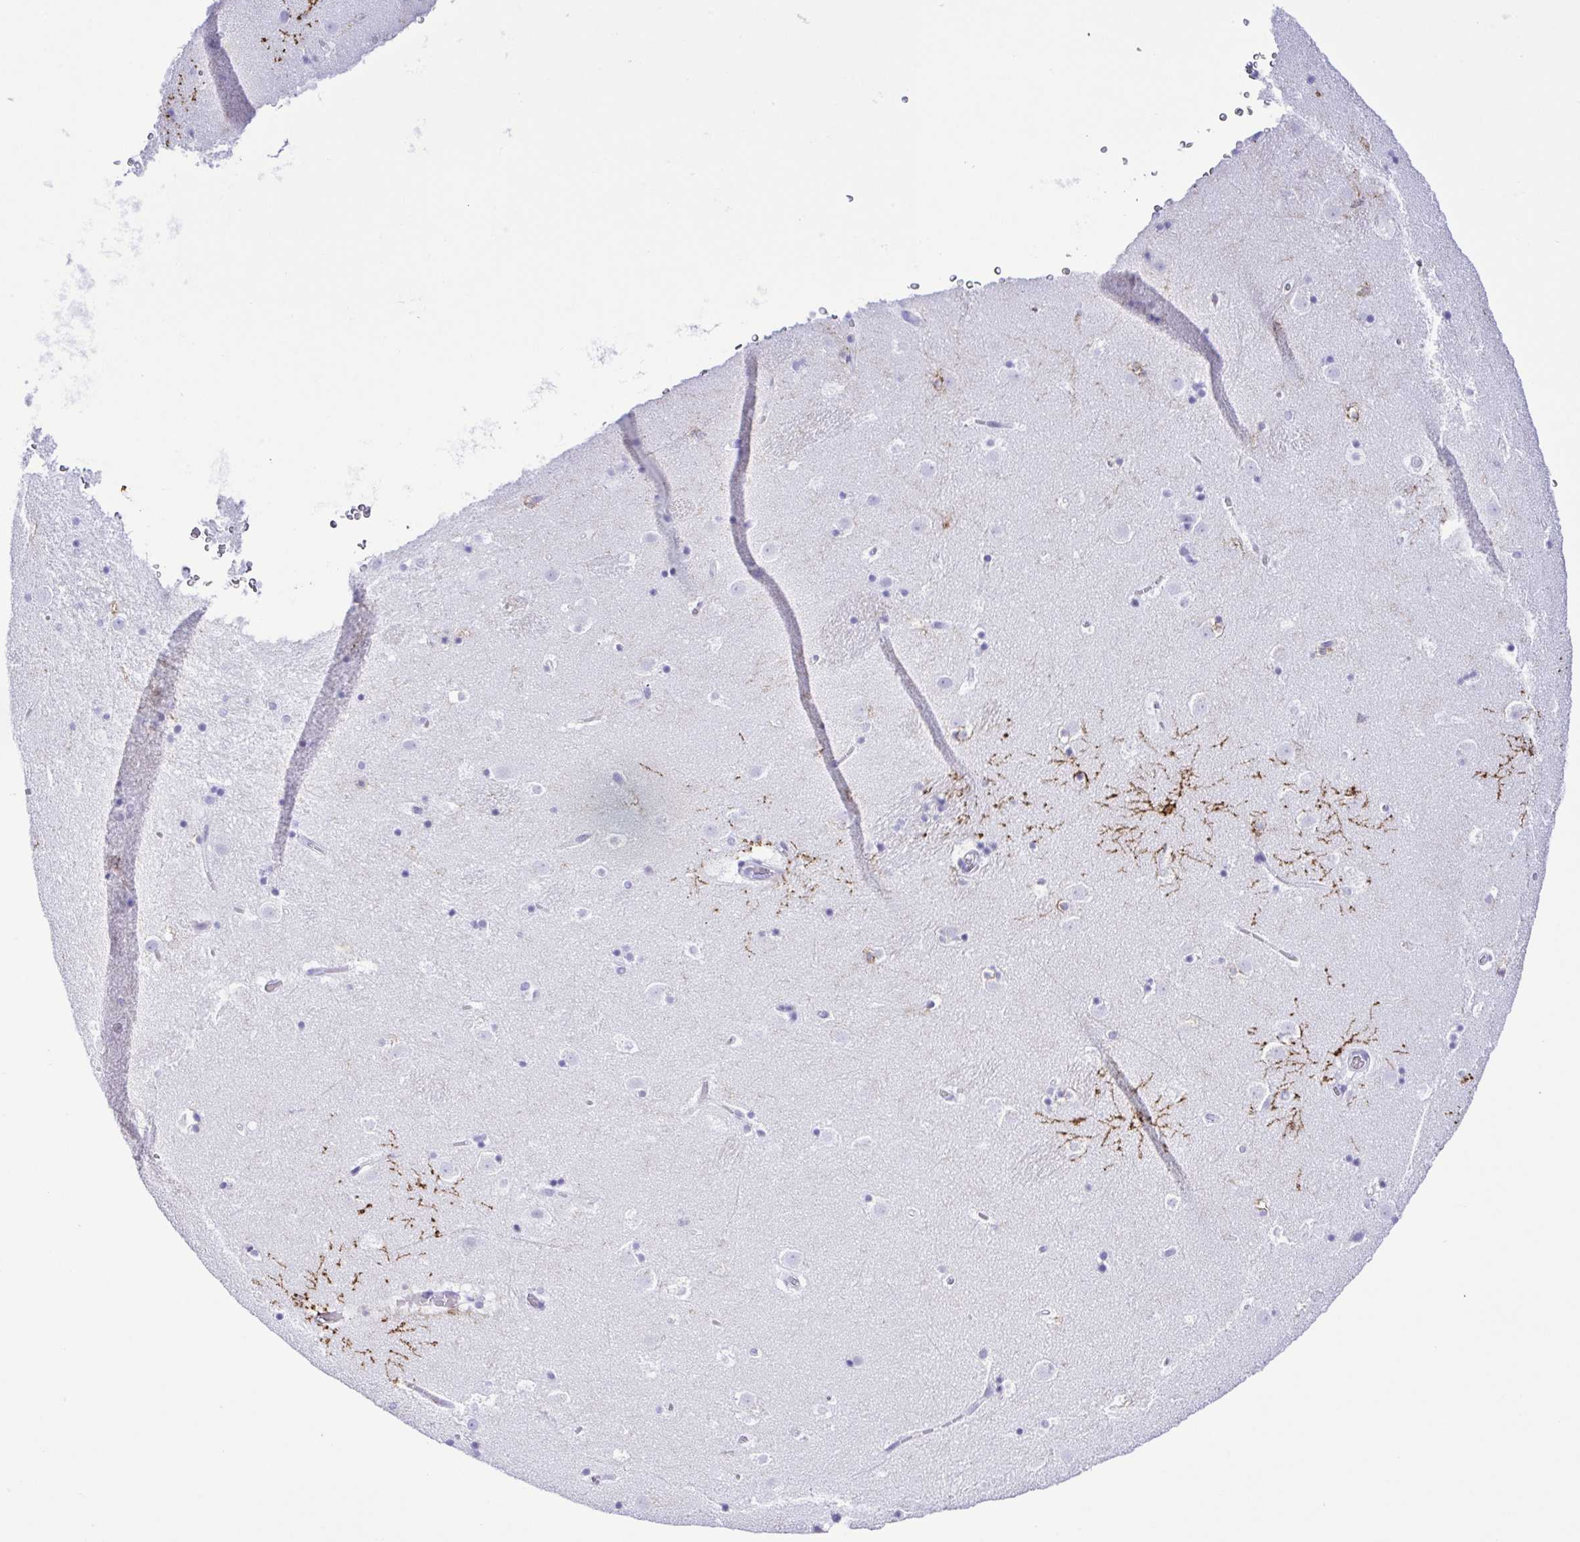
{"staining": {"intensity": "strong", "quantity": "<25%", "location": "cytoplasmic/membranous"}, "tissue": "caudate", "cell_type": "Glial cells", "image_type": "normal", "snomed": [{"axis": "morphology", "description": "Normal tissue, NOS"}, {"axis": "topography", "description": "Lateral ventricle wall"}], "caption": "This is an image of immunohistochemistry (IHC) staining of normal caudate, which shows strong expression in the cytoplasmic/membranous of glial cells.", "gene": "GPR17", "patient": {"sex": "male", "age": 37}}